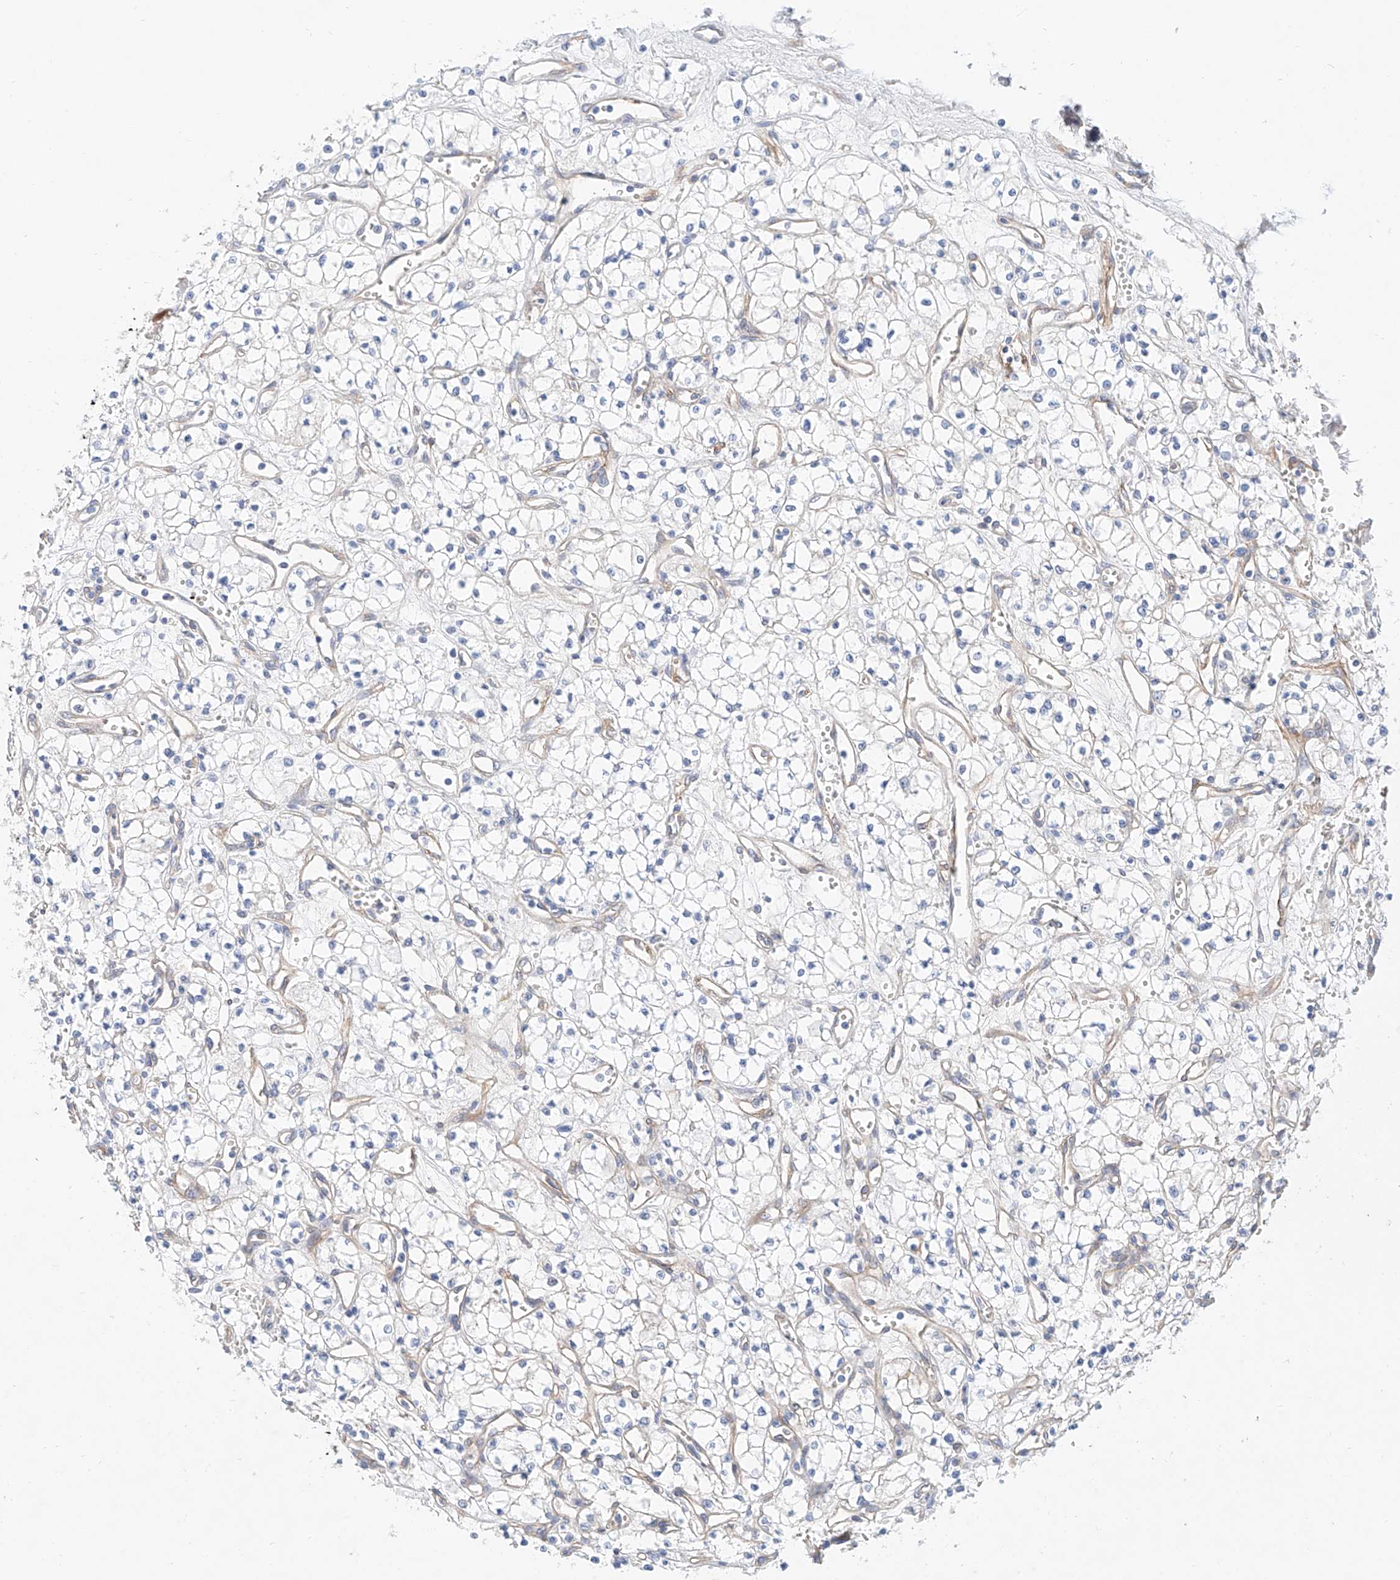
{"staining": {"intensity": "negative", "quantity": "none", "location": "none"}, "tissue": "renal cancer", "cell_type": "Tumor cells", "image_type": "cancer", "snomed": [{"axis": "morphology", "description": "Adenocarcinoma, NOS"}, {"axis": "topography", "description": "Kidney"}], "caption": "Immunohistochemistry (IHC) image of adenocarcinoma (renal) stained for a protein (brown), which shows no positivity in tumor cells. The staining was performed using DAB (3,3'-diaminobenzidine) to visualize the protein expression in brown, while the nuclei were stained in blue with hematoxylin (Magnification: 20x).", "gene": "SBSPON", "patient": {"sex": "male", "age": 59}}